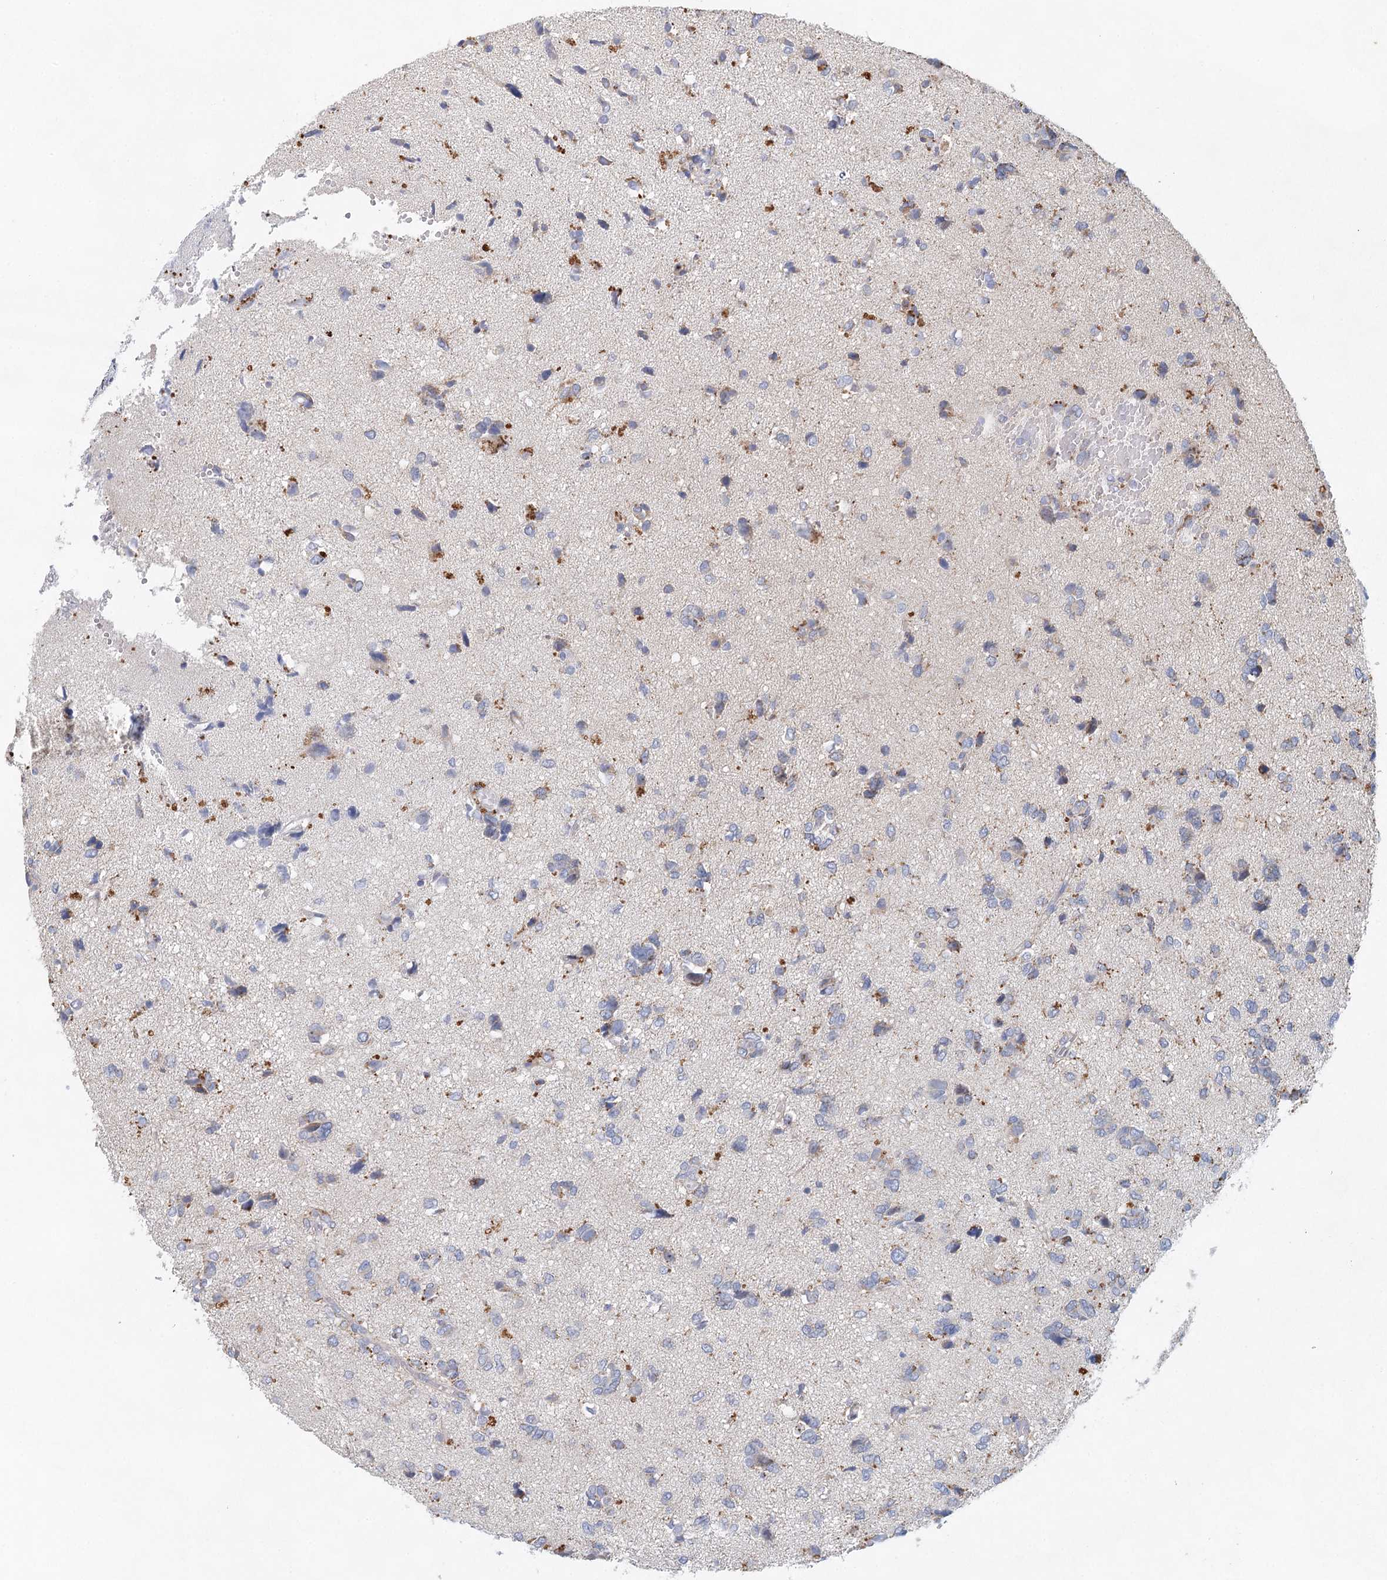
{"staining": {"intensity": "weak", "quantity": "<25%", "location": "cytoplasmic/membranous"}, "tissue": "glioma", "cell_type": "Tumor cells", "image_type": "cancer", "snomed": [{"axis": "morphology", "description": "Glioma, malignant, High grade"}, {"axis": "topography", "description": "Brain"}], "caption": "DAB immunohistochemical staining of human high-grade glioma (malignant) exhibits no significant staining in tumor cells.", "gene": "XPO6", "patient": {"sex": "female", "age": 59}}